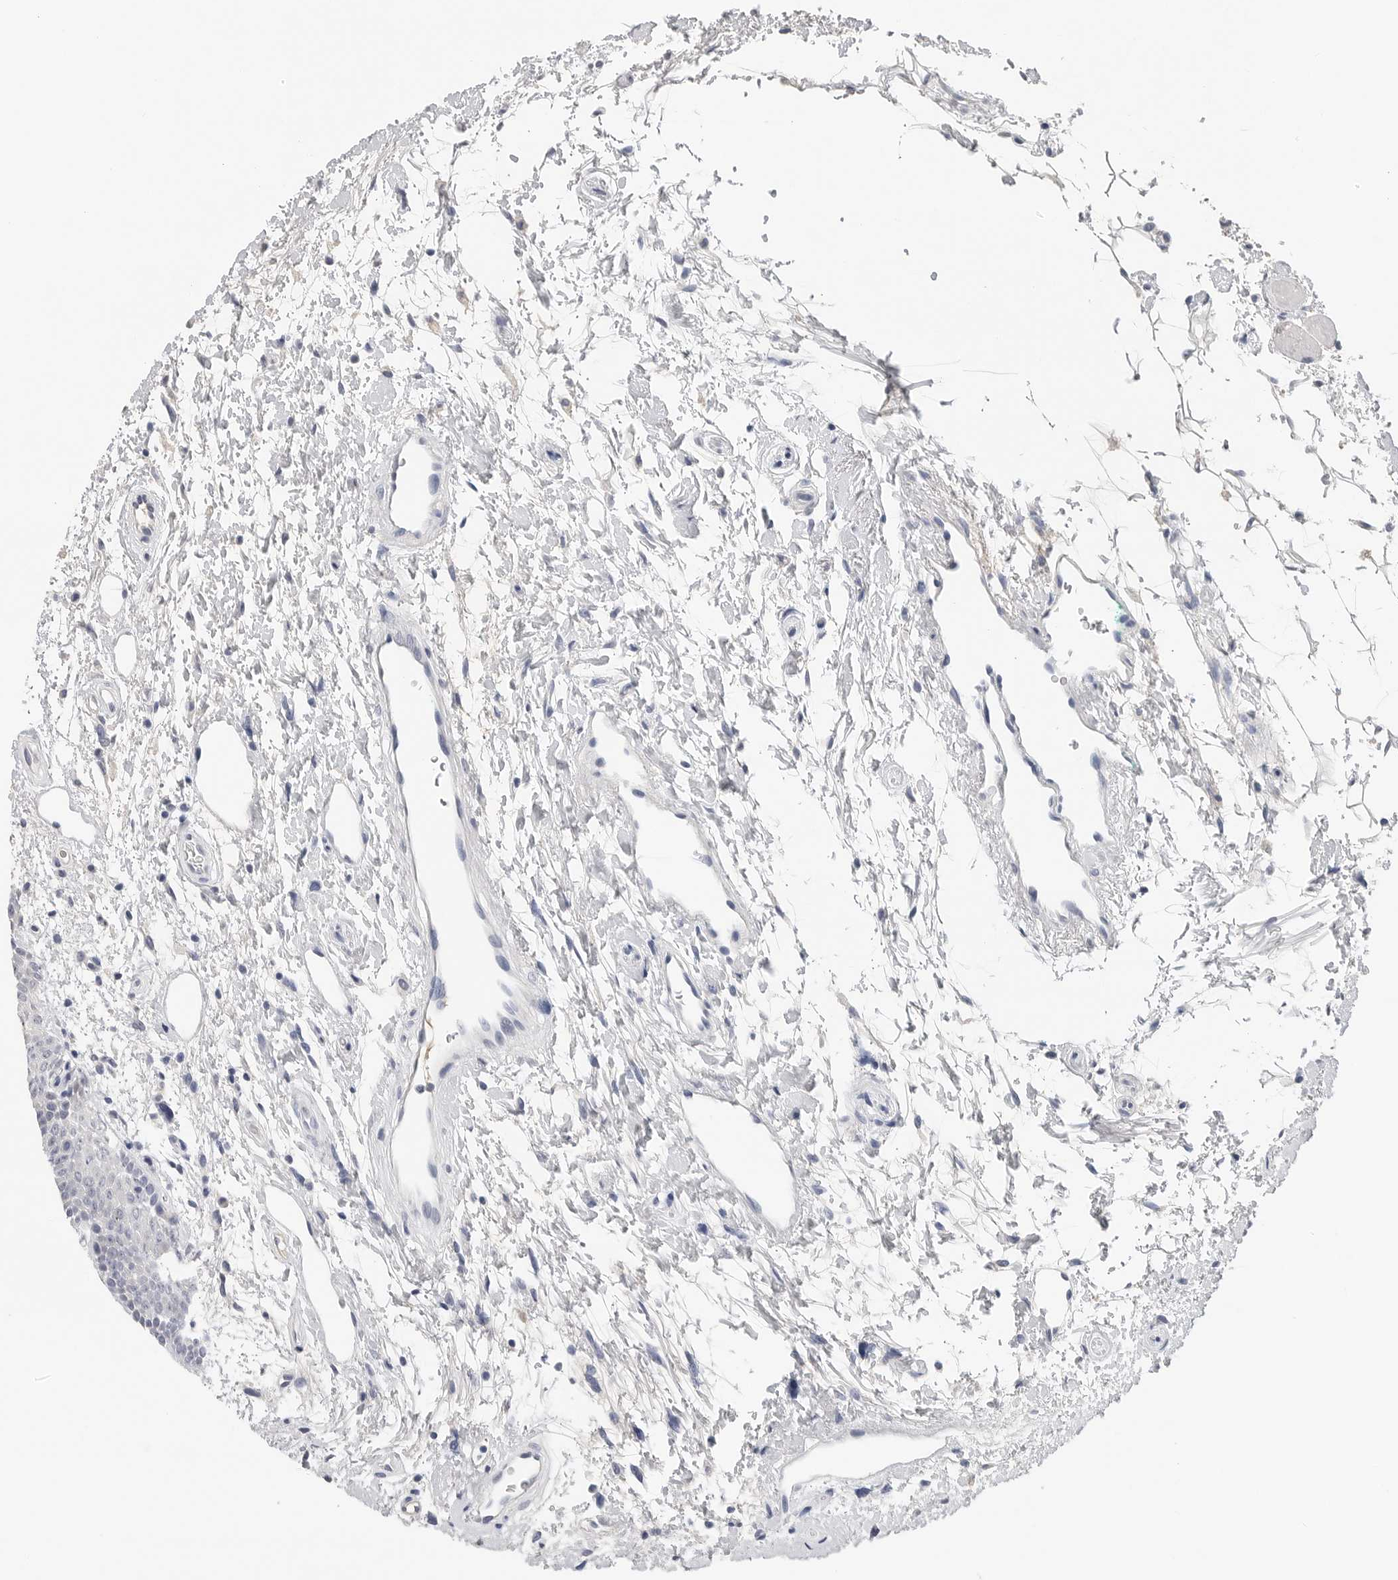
{"staining": {"intensity": "negative", "quantity": "none", "location": "none"}, "tissue": "oral mucosa", "cell_type": "Squamous epithelial cells", "image_type": "normal", "snomed": [{"axis": "morphology", "description": "Normal tissue, NOS"}, {"axis": "topography", "description": "Skeletal muscle"}, {"axis": "topography", "description": "Oral tissue"}, {"axis": "topography", "description": "Peripheral nerve tissue"}], "caption": "This is an immunohistochemistry micrograph of unremarkable oral mucosa. There is no expression in squamous epithelial cells.", "gene": "FABP6", "patient": {"sex": "female", "age": 84}}